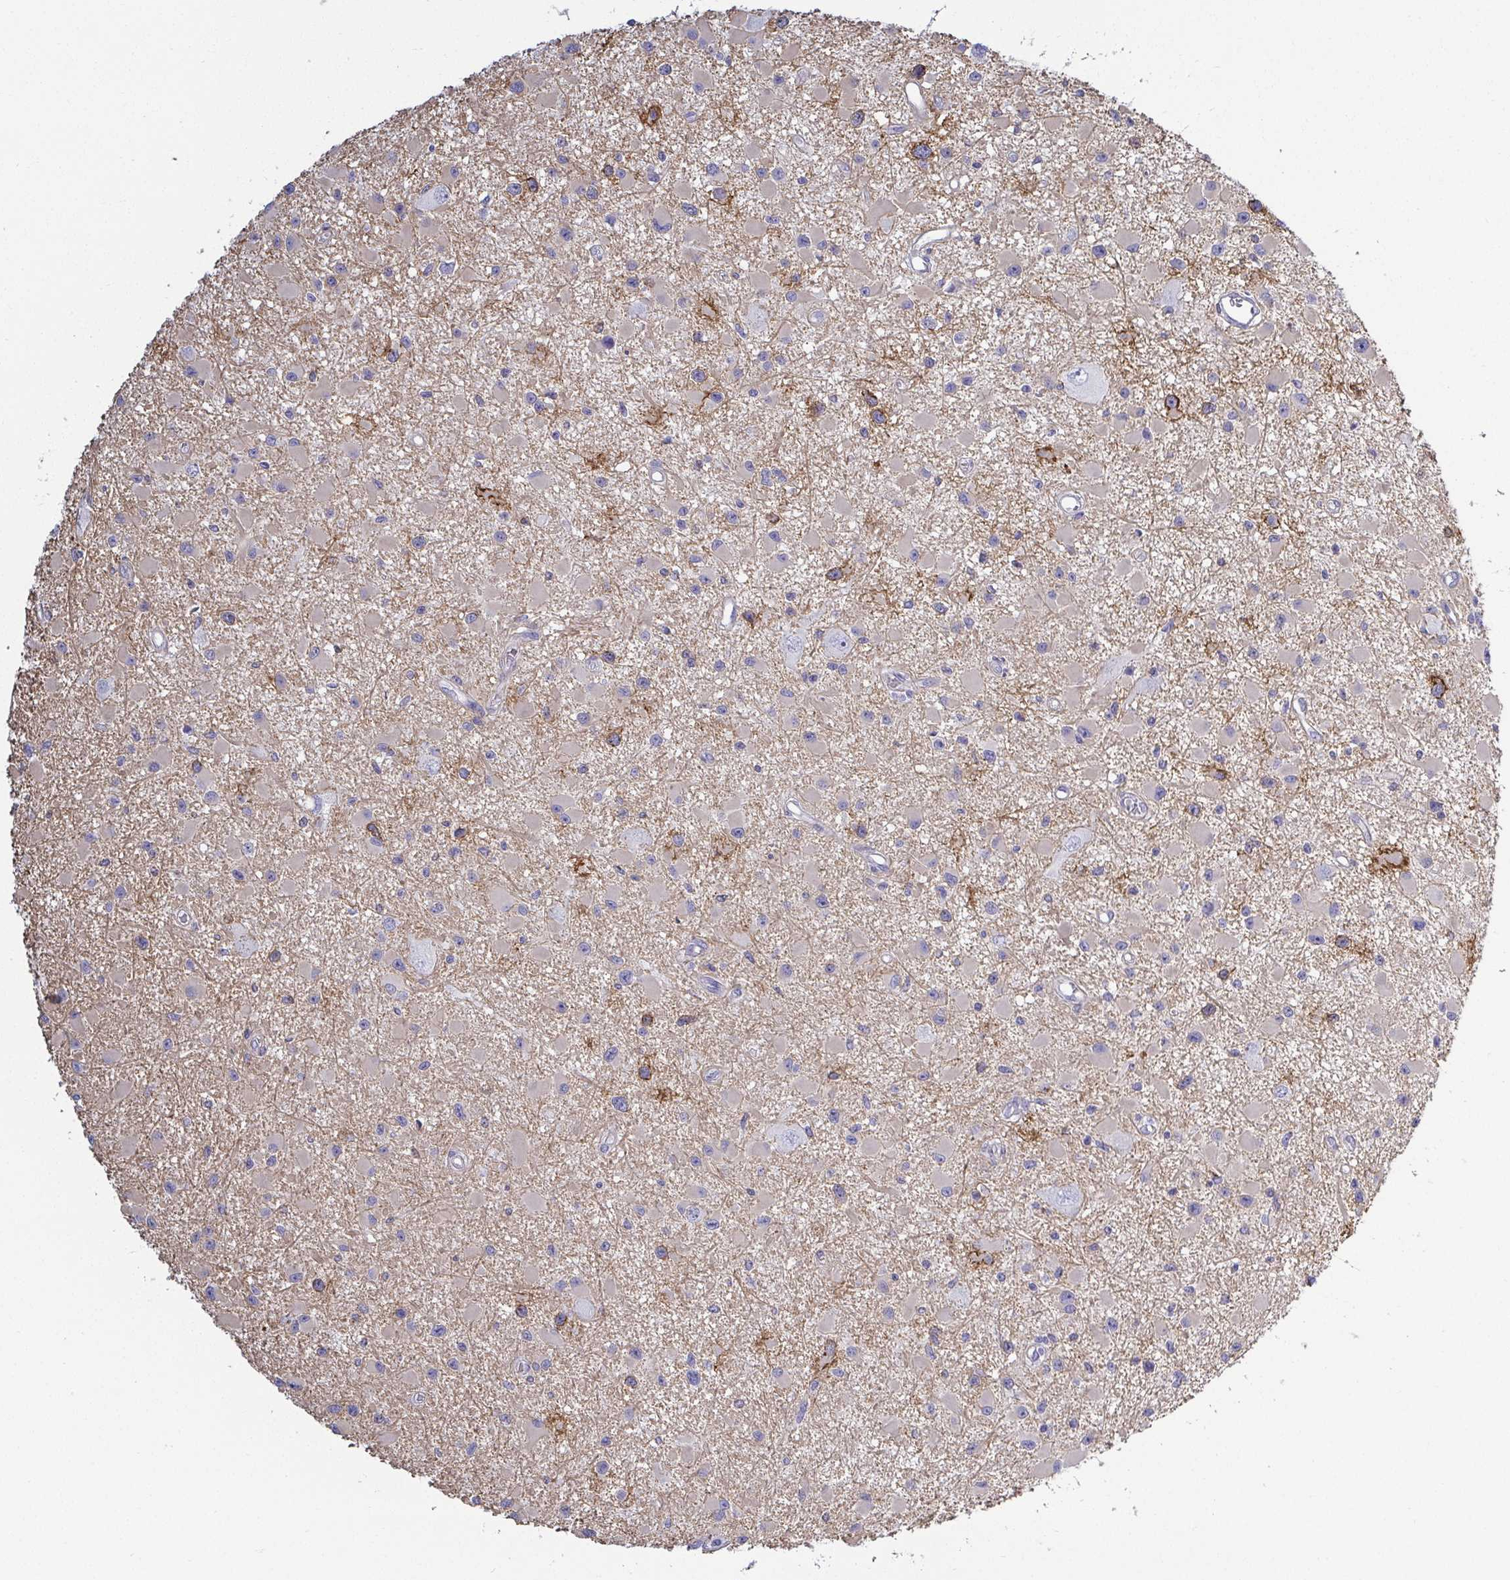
{"staining": {"intensity": "negative", "quantity": "none", "location": "none"}, "tissue": "glioma", "cell_type": "Tumor cells", "image_type": "cancer", "snomed": [{"axis": "morphology", "description": "Glioma, malignant, High grade"}, {"axis": "topography", "description": "Brain"}], "caption": "Malignant high-grade glioma was stained to show a protein in brown. There is no significant positivity in tumor cells.", "gene": "LIMA1", "patient": {"sex": "male", "age": 54}}